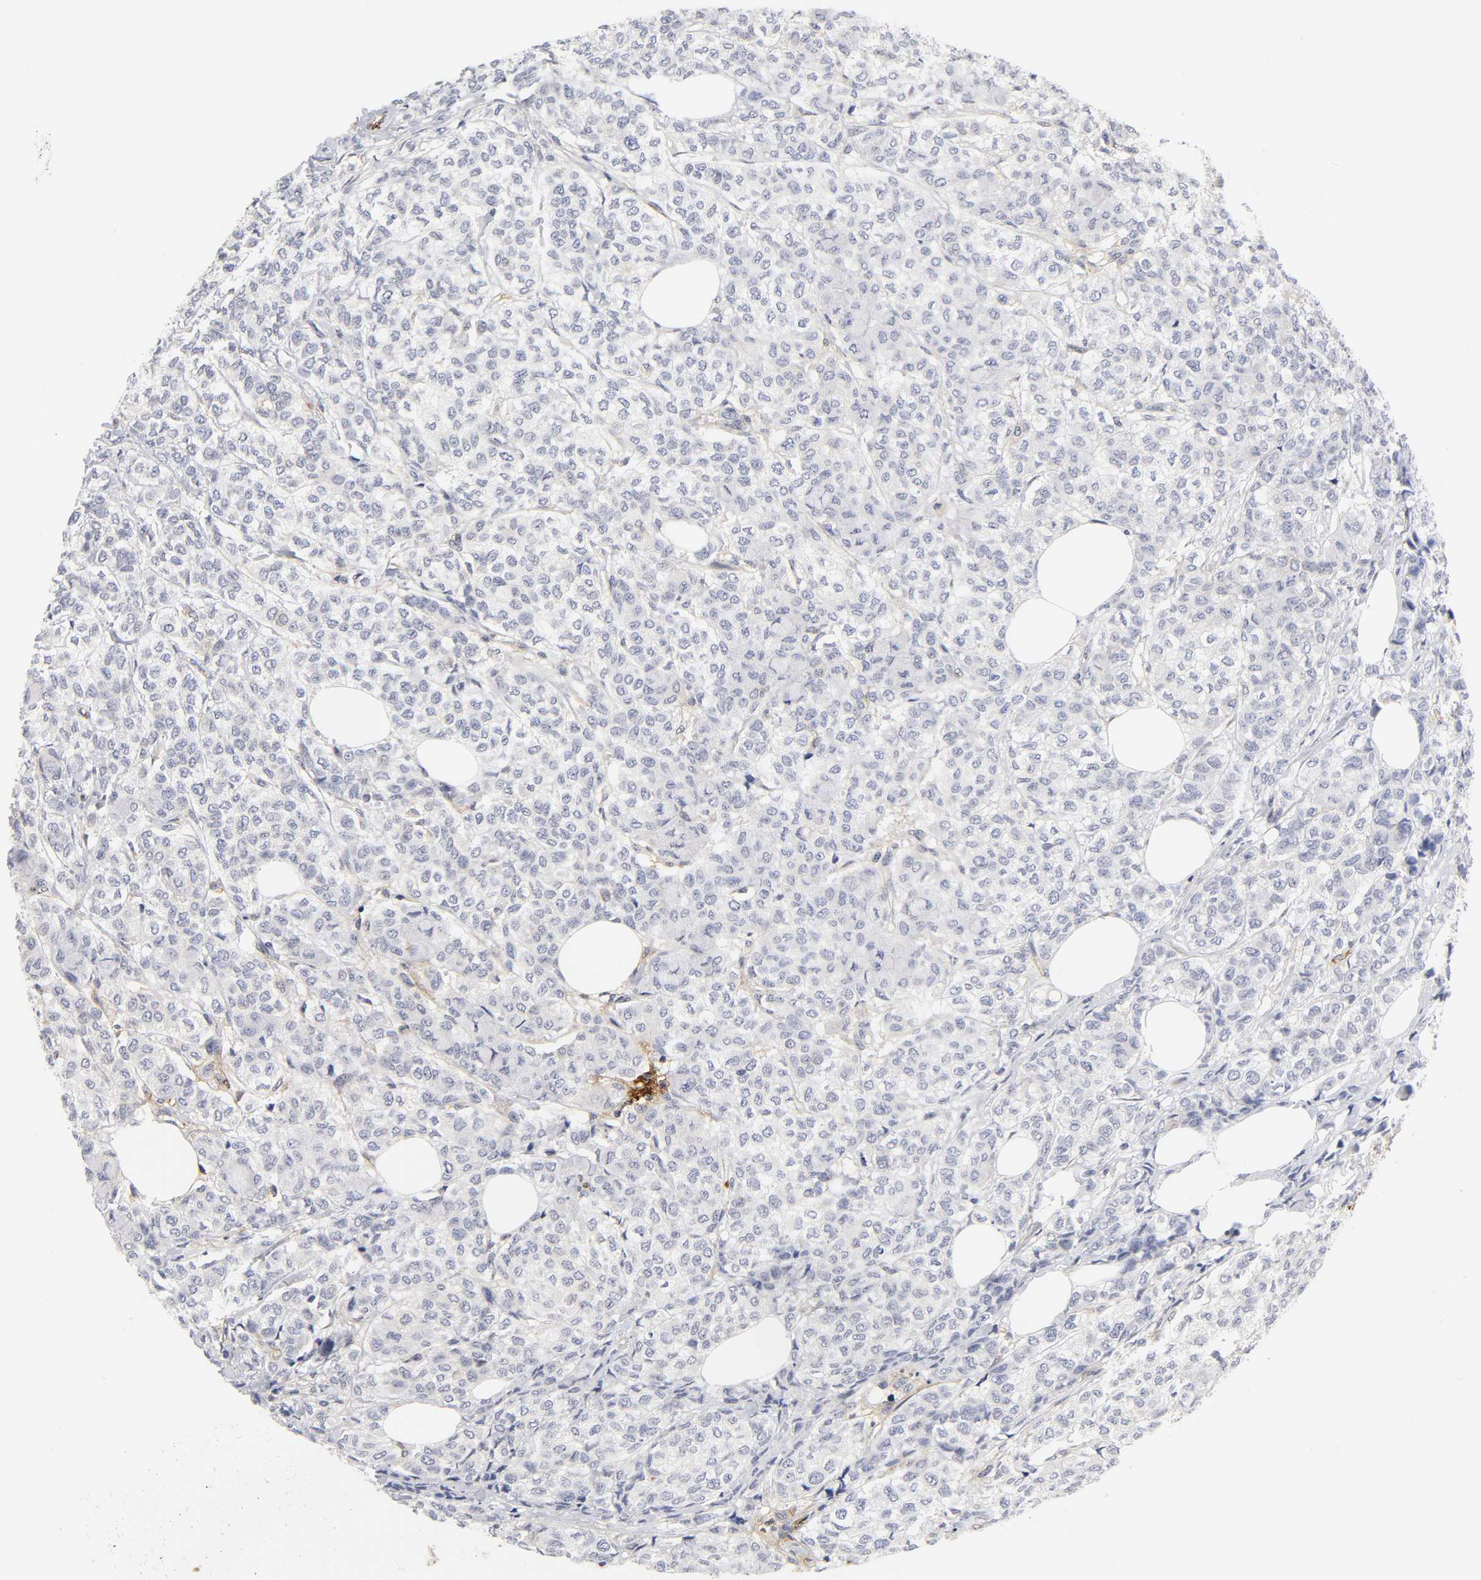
{"staining": {"intensity": "negative", "quantity": "none", "location": "none"}, "tissue": "breast cancer", "cell_type": "Tumor cells", "image_type": "cancer", "snomed": [{"axis": "morphology", "description": "Lobular carcinoma"}, {"axis": "topography", "description": "Breast"}], "caption": "Immunohistochemistry of human breast cancer (lobular carcinoma) reveals no positivity in tumor cells. The staining is performed using DAB (3,3'-diaminobenzidine) brown chromogen with nuclei counter-stained in using hematoxylin.", "gene": "ICAM1", "patient": {"sex": "female", "age": 60}}